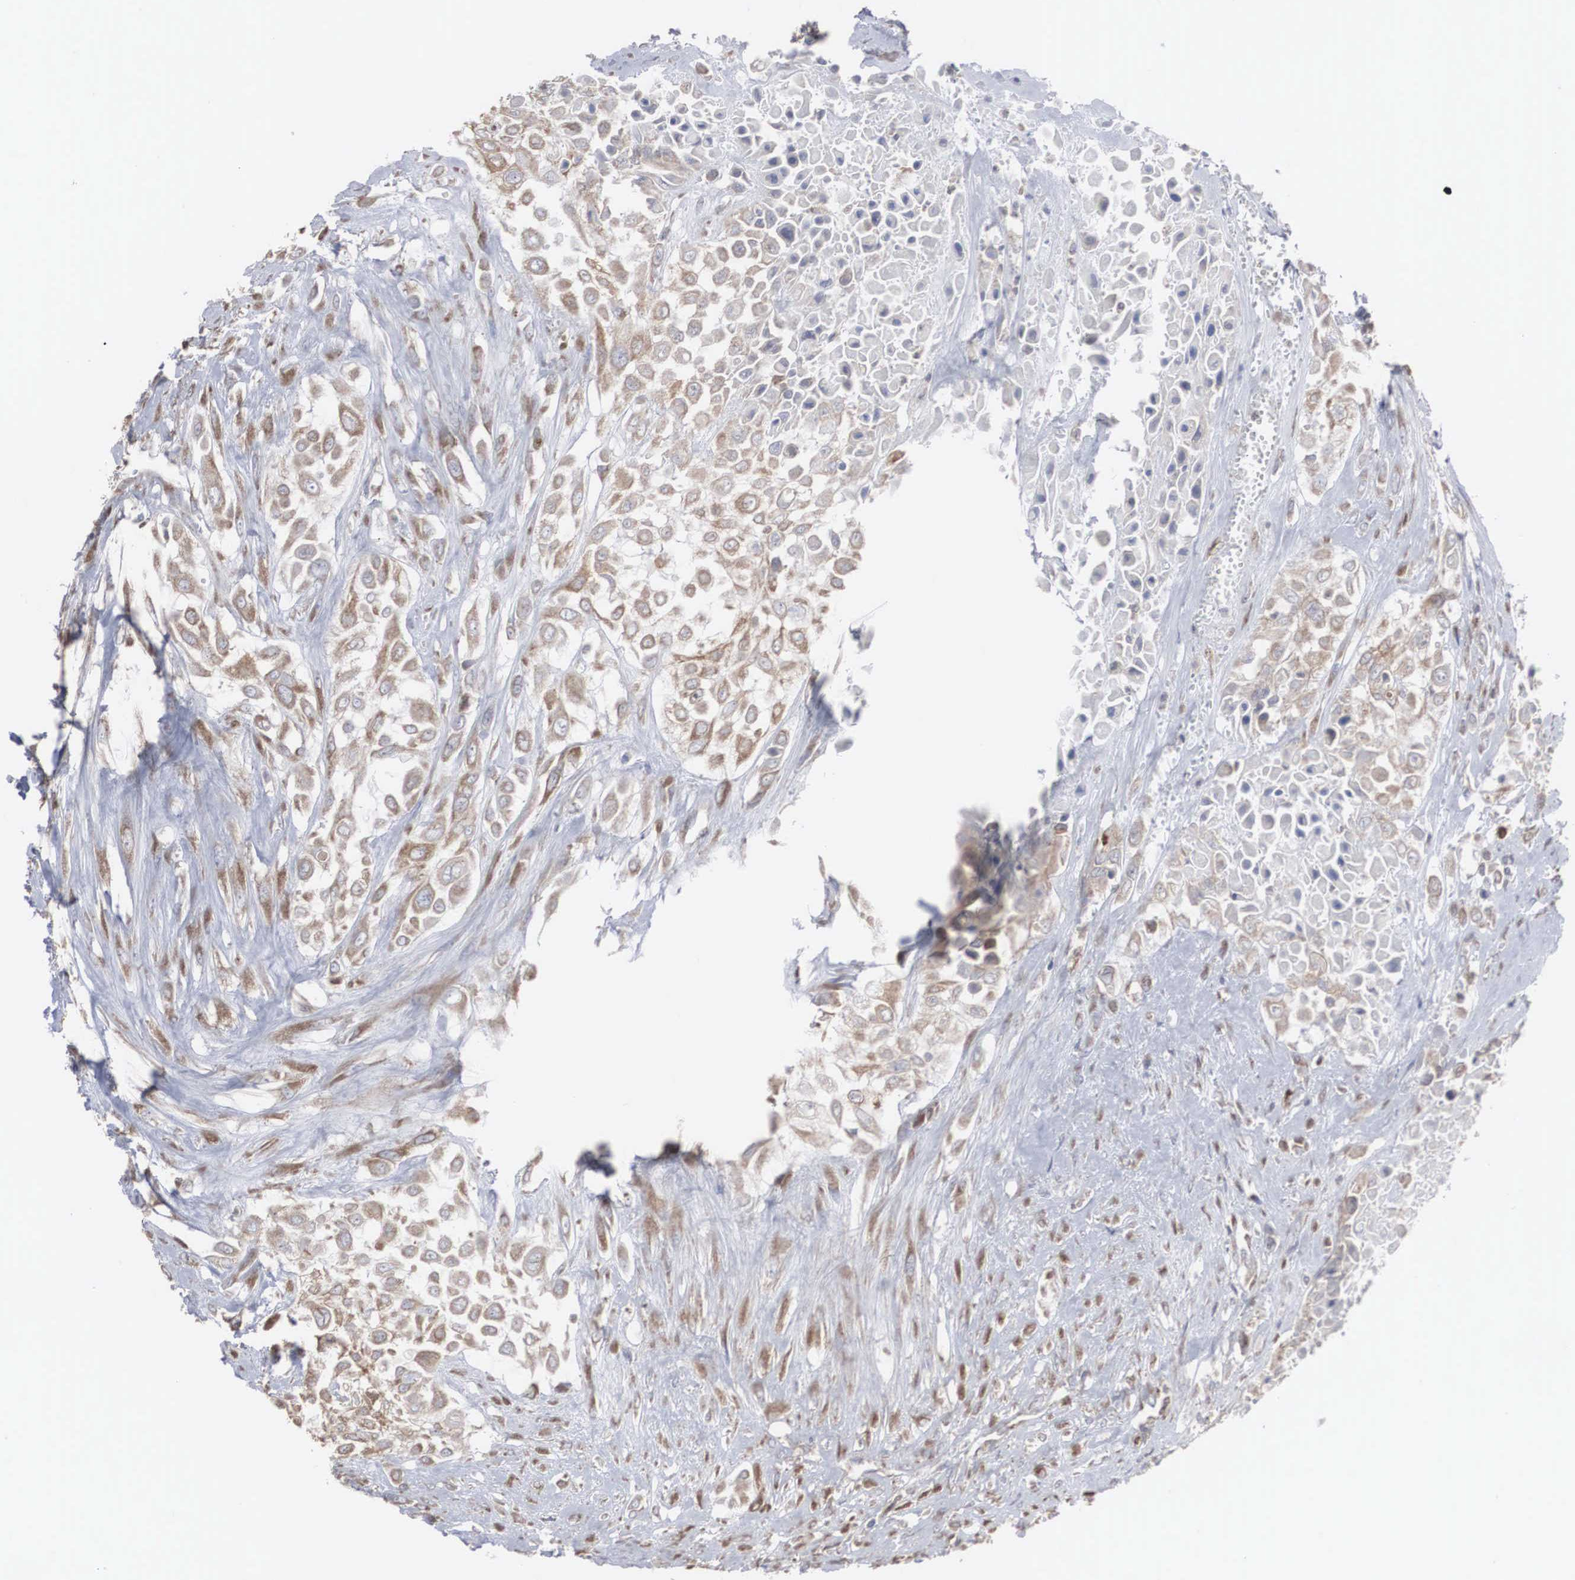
{"staining": {"intensity": "moderate", "quantity": ">75%", "location": "cytoplasmic/membranous"}, "tissue": "urothelial cancer", "cell_type": "Tumor cells", "image_type": "cancer", "snomed": [{"axis": "morphology", "description": "Urothelial carcinoma, High grade"}, {"axis": "topography", "description": "Urinary bladder"}], "caption": "Human urothelial cancer stained for a protein (brown) demonstrates moderate cytoplasmic/membranous positive positivity in about >75% of tumor cells.", "gene": "MIA2", "patient": {"sex": "male", "age": 57}}